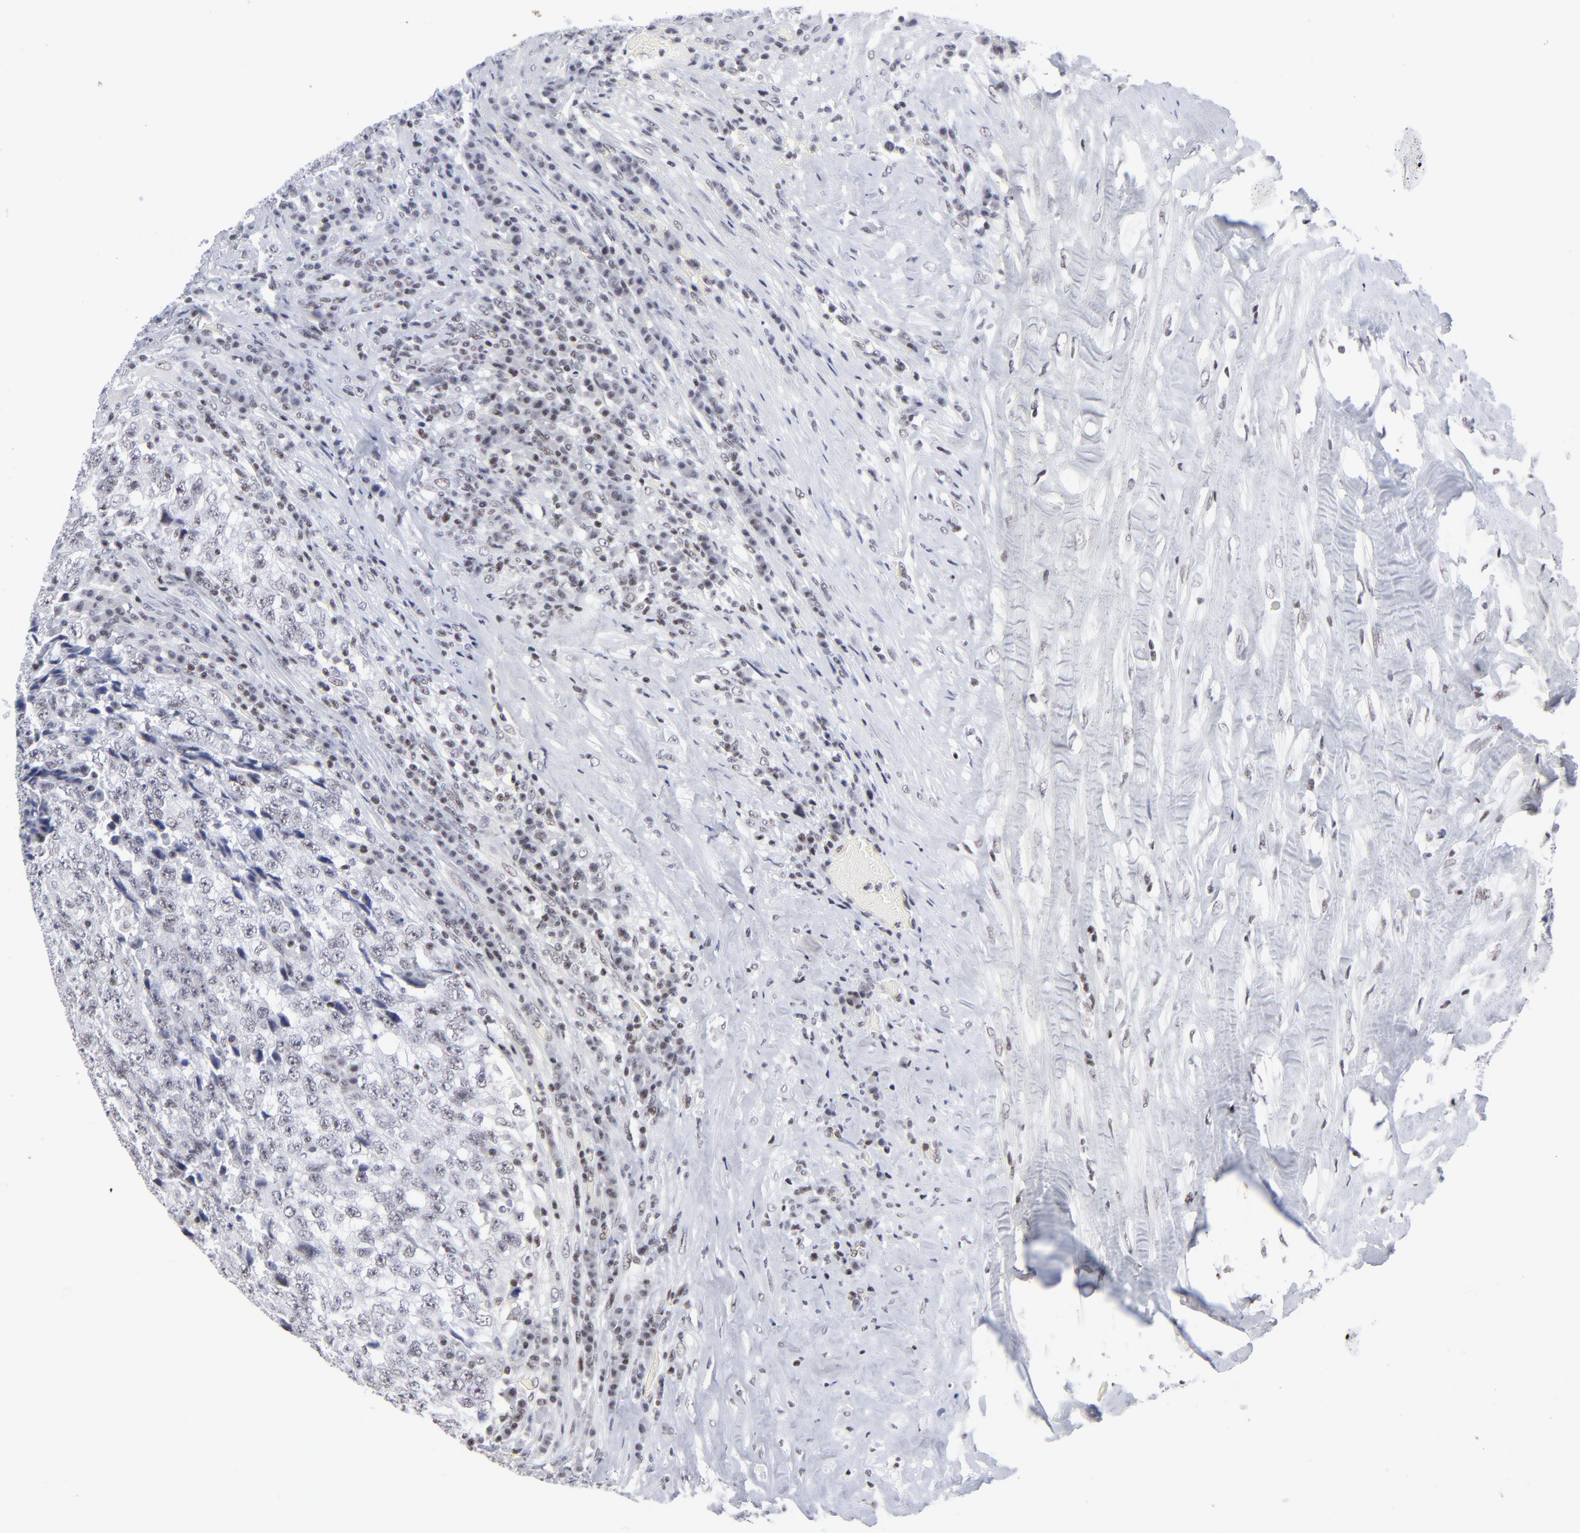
{"staining": {"intensity": "negative", "quantity": "none", "location": "none"}, "tissue": "testis cancer", "cell_type": "Tumor cells", "image_type": "cancer", "snomed": [{"axis": "morphology", "description": "Necrosis, NOS"}, {"axis": "morphology", "description": "Carcinoma, Embryonal, NOS"}, {"axis": "topography", "description": "Testis"}], "caption": "Immunohistochemical staining of human testis embryonal carcinoma exhibits no significant staining in tumor cells.", "gene": "SP2", "patient": {"sex": "male", "age": 19}}